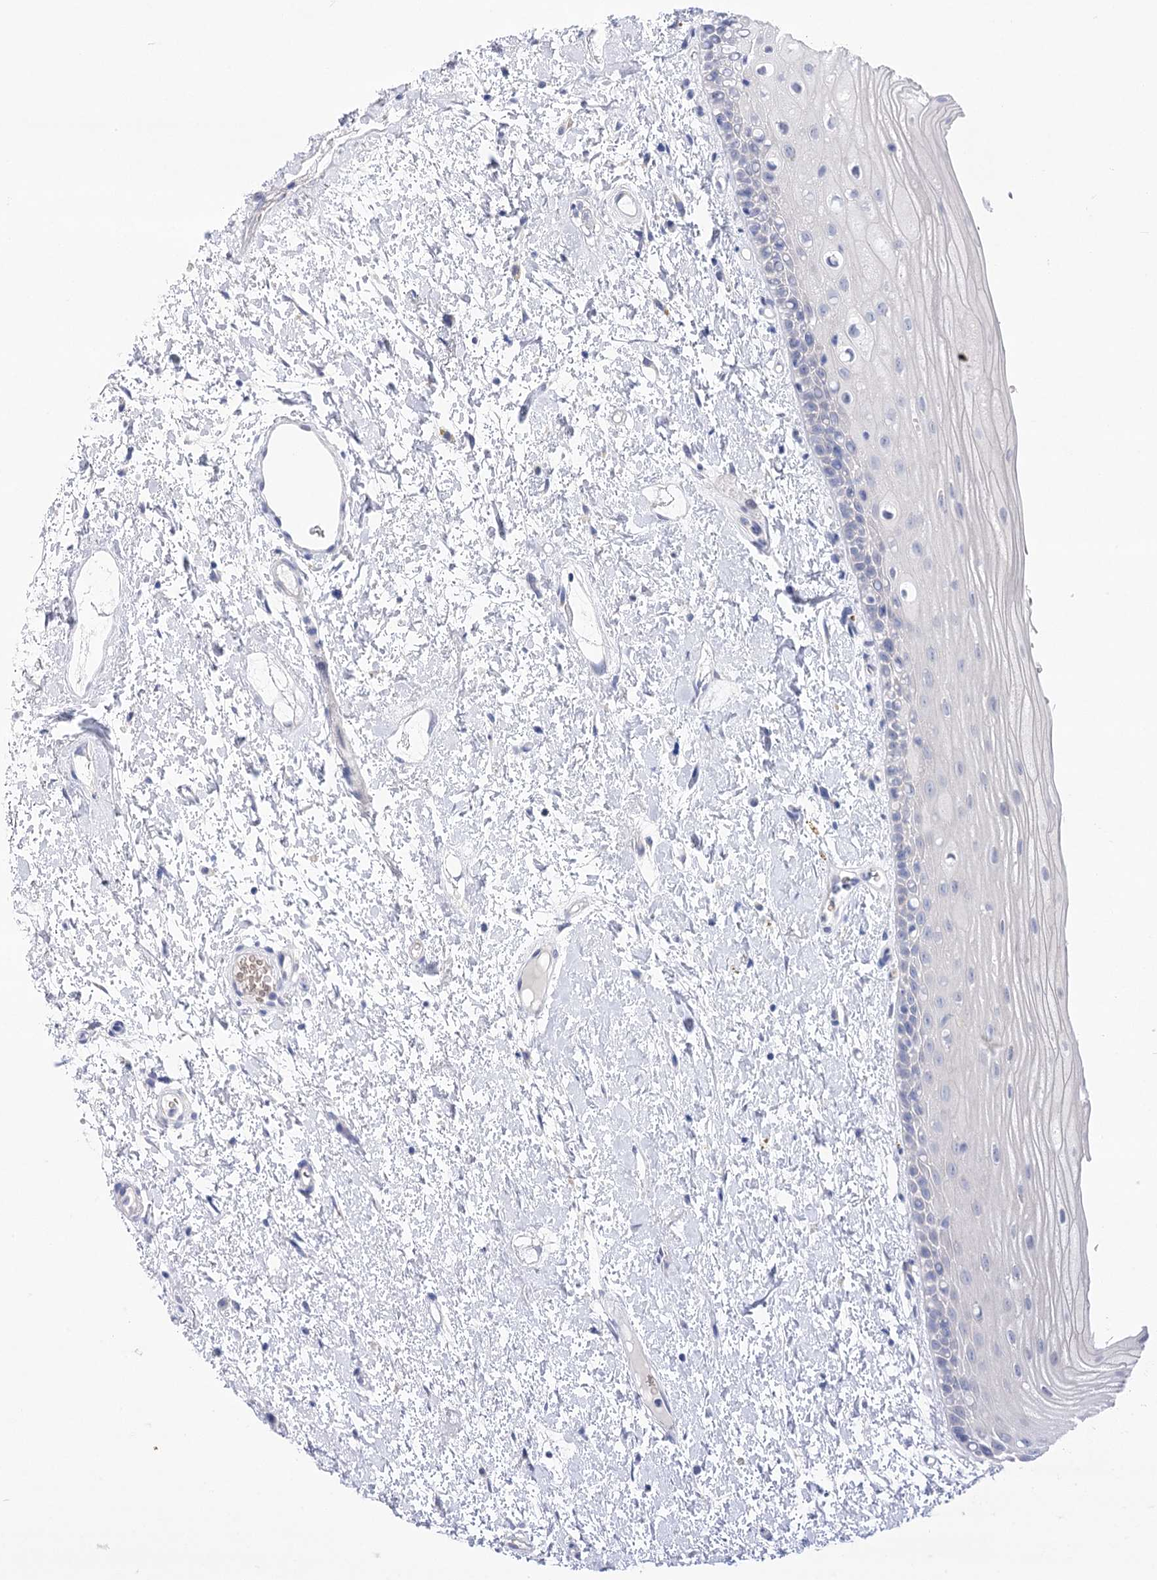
{"staining": {"intensity": "negative", "quantity": "none", "location": "none"}, "tissue": "oral mucosa", "cell_type": "Squamous epithelial cells", "image_type": "normal", "snomed": [{"axis": "morphology", "description": "Normal tissue, NOS"}, {"axis": "topography", "description": "Oral tissue"}], "caption": "The micrograph shows no staining of squamous epithelial cells in benign oral mucosa. (Brightfield microscopy of DAB (3,3'-diaminobenzidine) immunohistochemistry at high magnification).", "gene": "NRAP", "patient": {"sex": "female", "age": 76}}